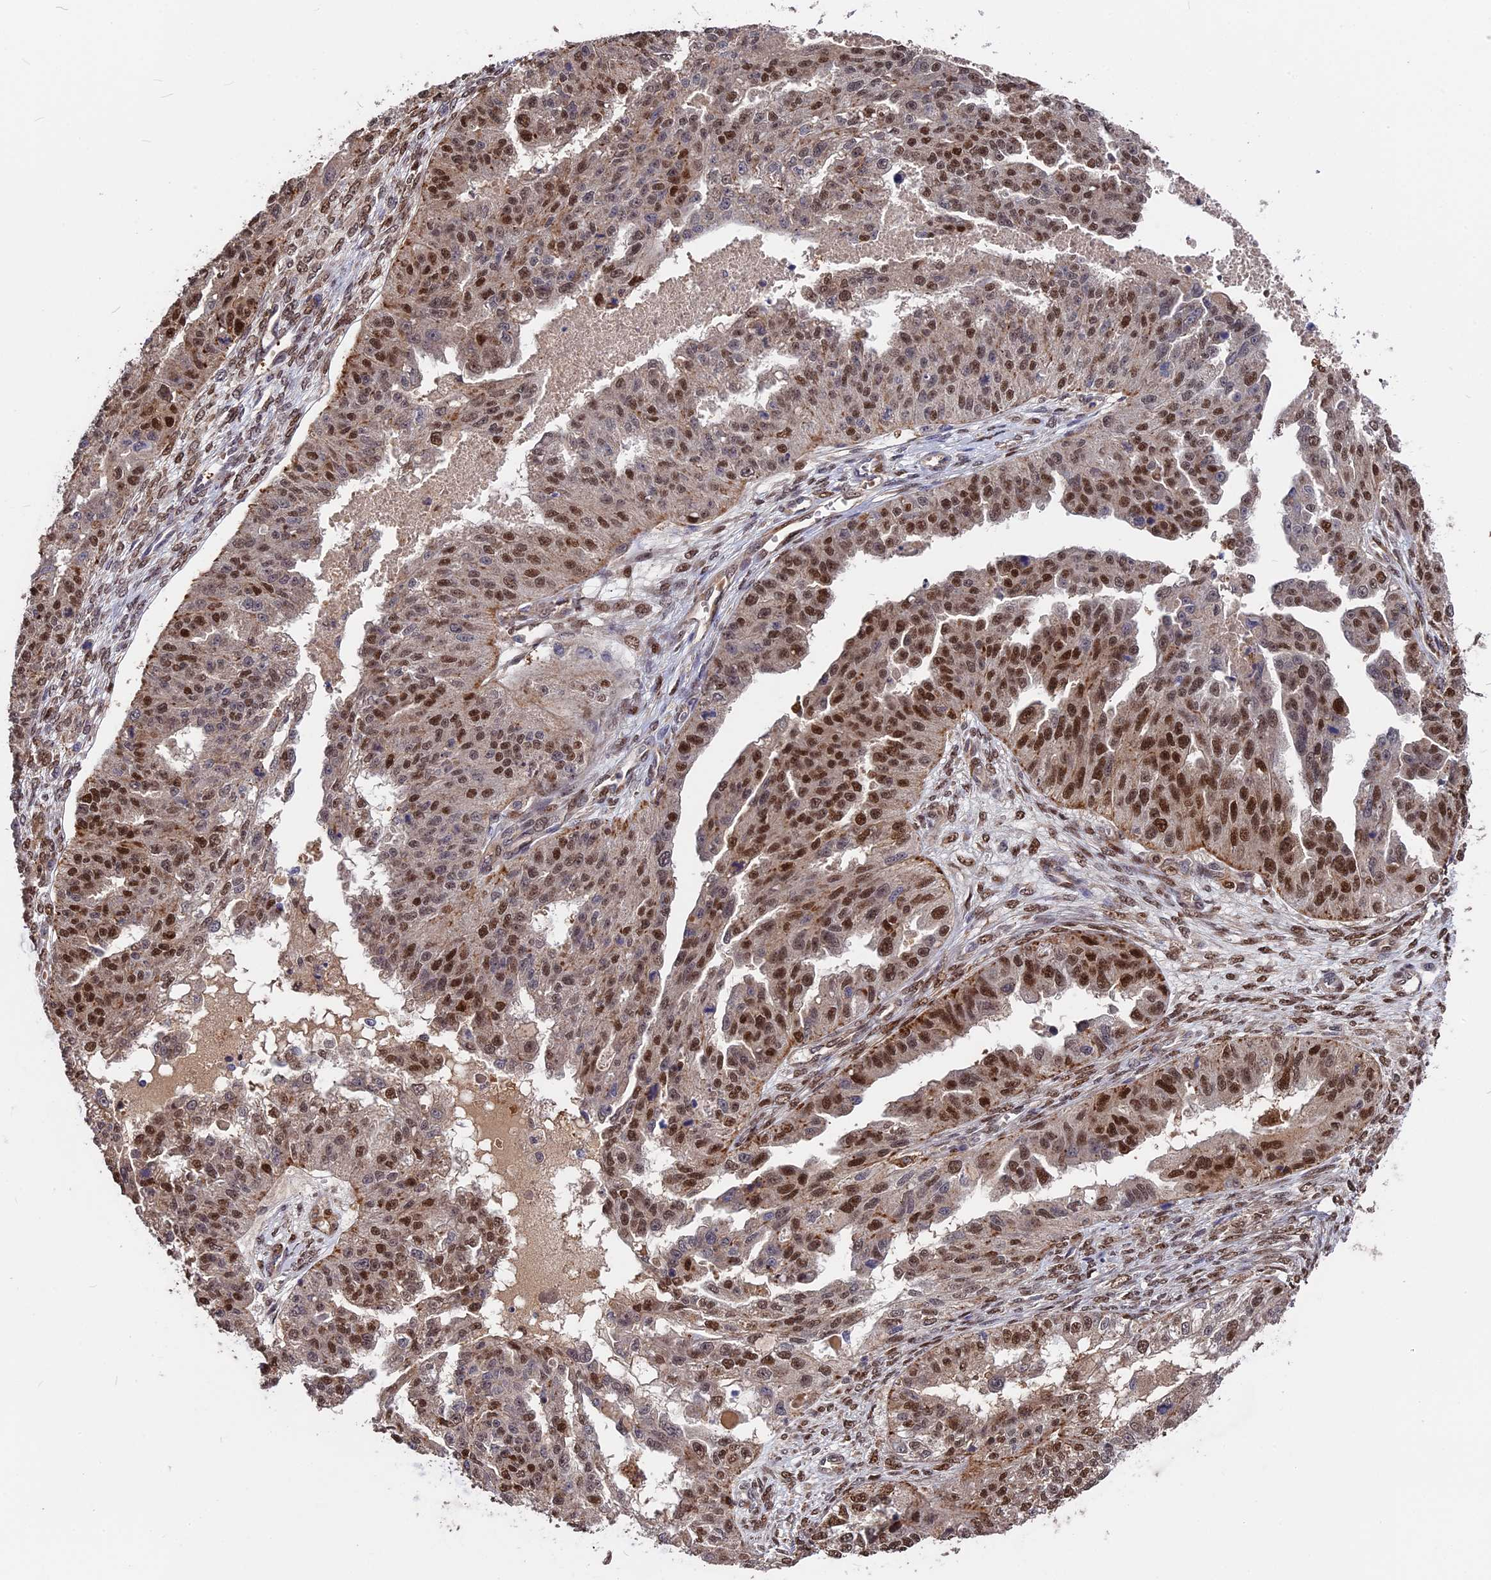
{"staining": {"intensity": "moderate", "quantity": "25%-75%", "location": "nuclear"}, "tissue": "ovarian cancer", "cell_type": "Tumor cells", "image_type": "cancer", "snomed": [{"axis": "morphology", "description": "Cystadenocarcinoma, serous, NOS"}, {"axis": "topography", "description": "Ovary"}], "caption": "Ovarian cancer (serous cystadenocarcinoma) was stained to show a protein in brown. There is medium levels of moderate nuclear positivity in approximately 25%-75% of tumor cells.", "gene": "ADRM1", "patient": {"sex": "female", "age": 58}}